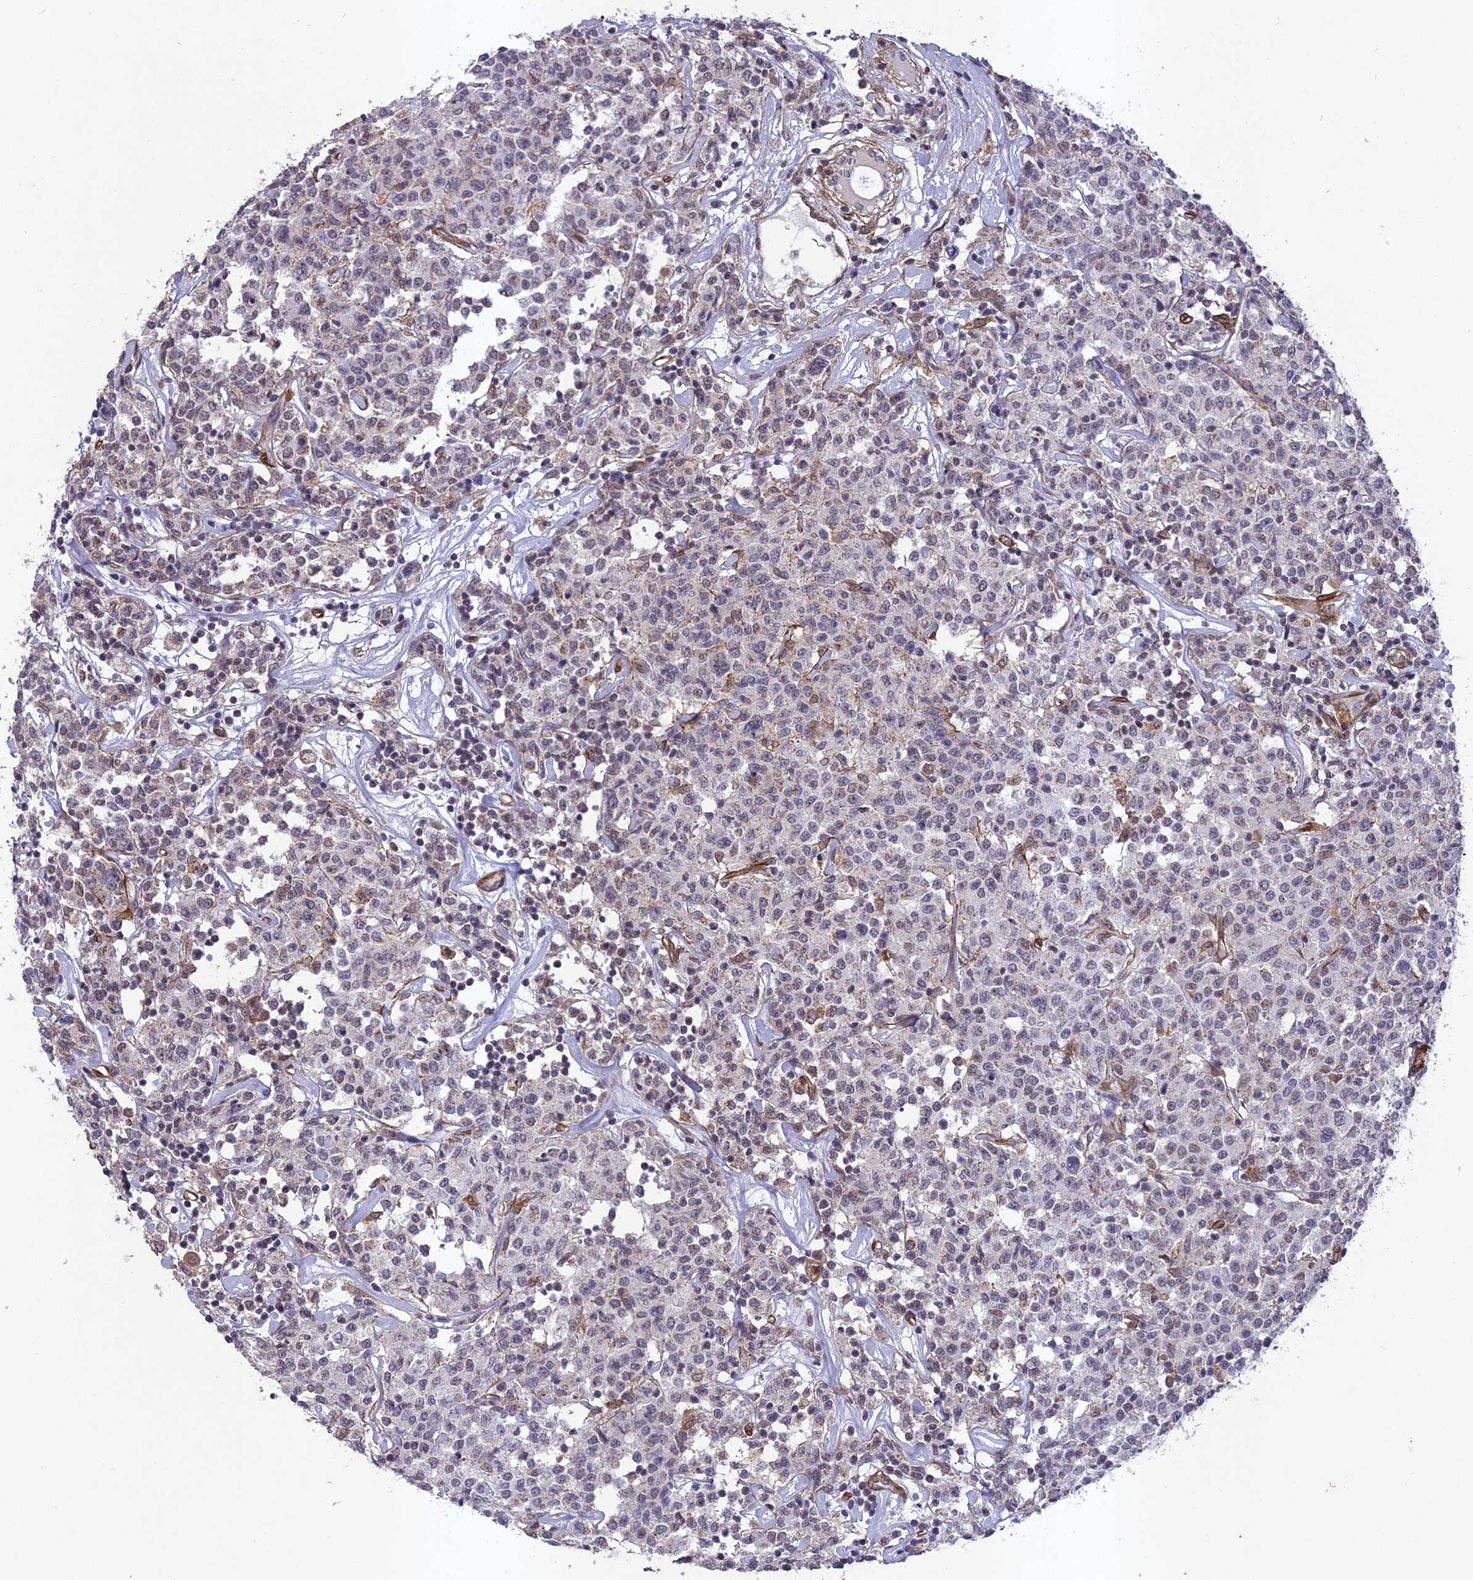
{"staining": {"intensity": "negative", "quantity": "none", "location": "none"}, "tissue": "lymphoma", "cell_type": "Tumor cells", "image_type": "cancer", "snomed": [{"axis": "morphology", "description": "Malignant lymphoma, non-Hodgkin's type, Low grade"}, {"axis": "topography", "description": "Small intestine"}], "caption": "DAB immunohistochemical staining of human lymphoma reveals no significant staining in tumor cells.", "gene": "TNS1", "patient": {"sex": "female", "age": 59}}